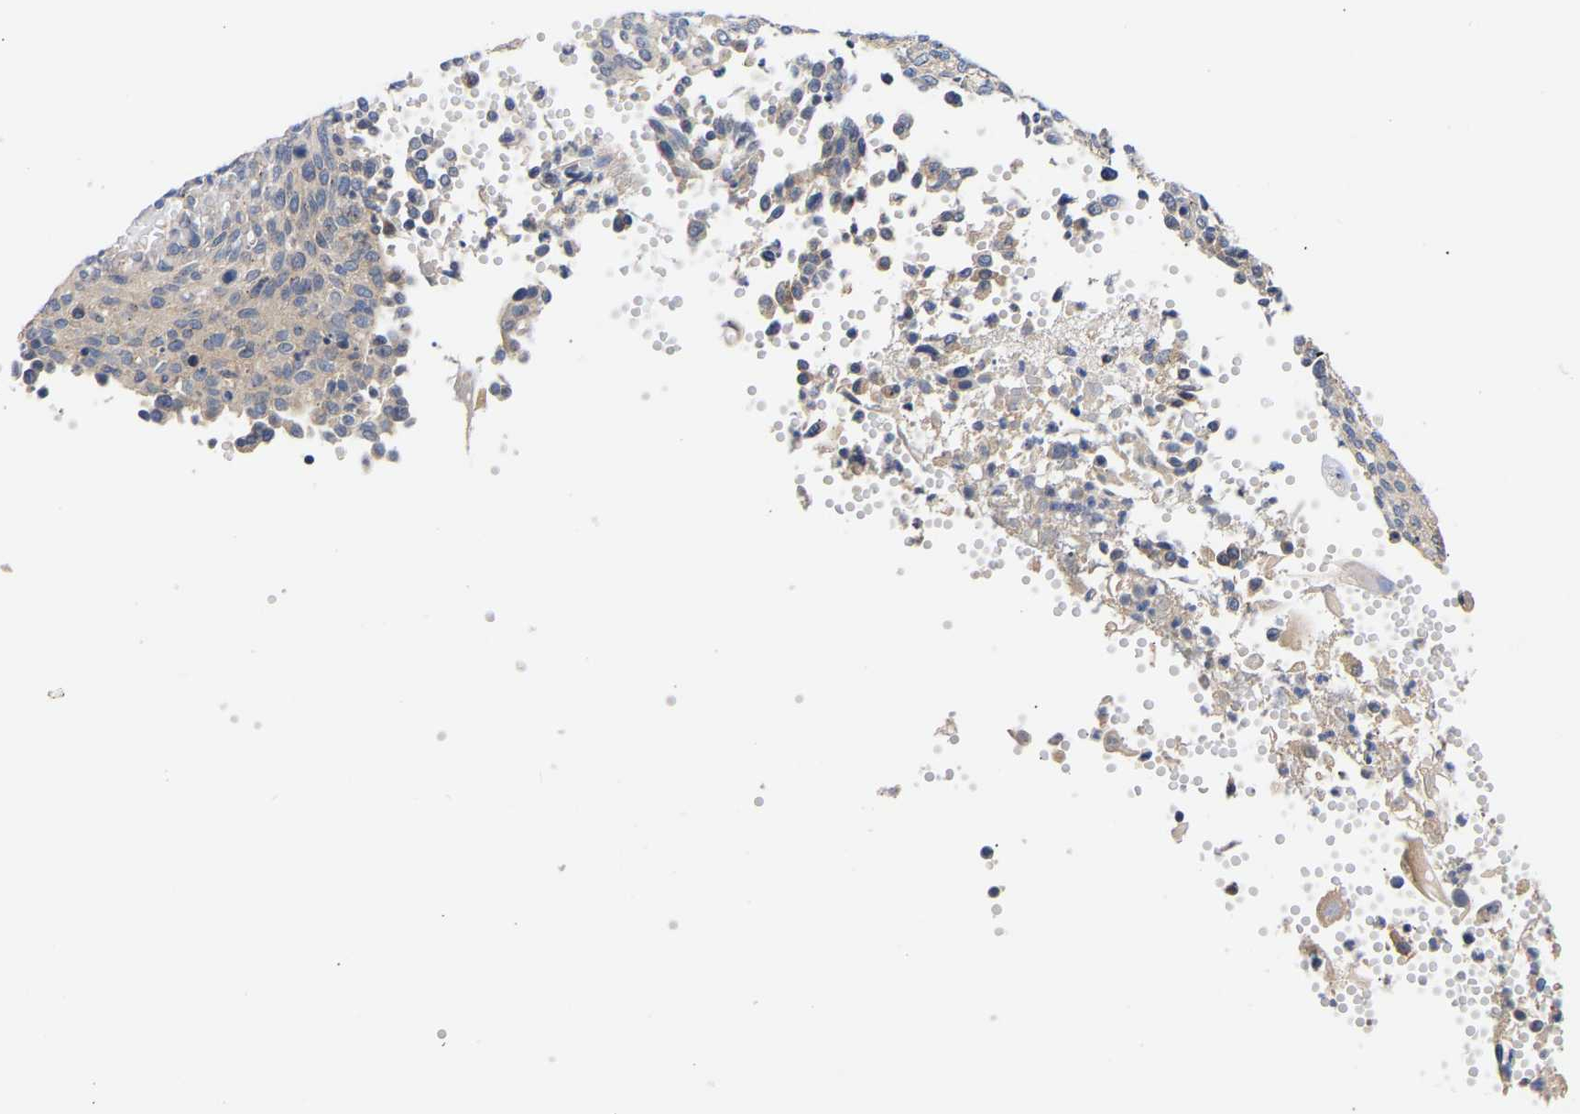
{"staining": {"intensity": "negative", "quantity": "none", "location": "none"}, "tissue": "cervical cancer", "cell_type": "Tumor cells", "image_type": "cancer", "snomed": [{"axis": "morphology", "description": "Squamous cell carcinoma, NOS"}, {"axis": "topography", "description": "Cervix"}], "caption": "Cervical cancer was stained to show a protein in brown. There is no significant staining in tumor cells. (DAB (3,3'-diaminobenzidine) immunohistochemistry visualized using brightfield microscopy, high magnification).", "gene": "KASH5", "patient": {"sex": "female", "age": 70}}